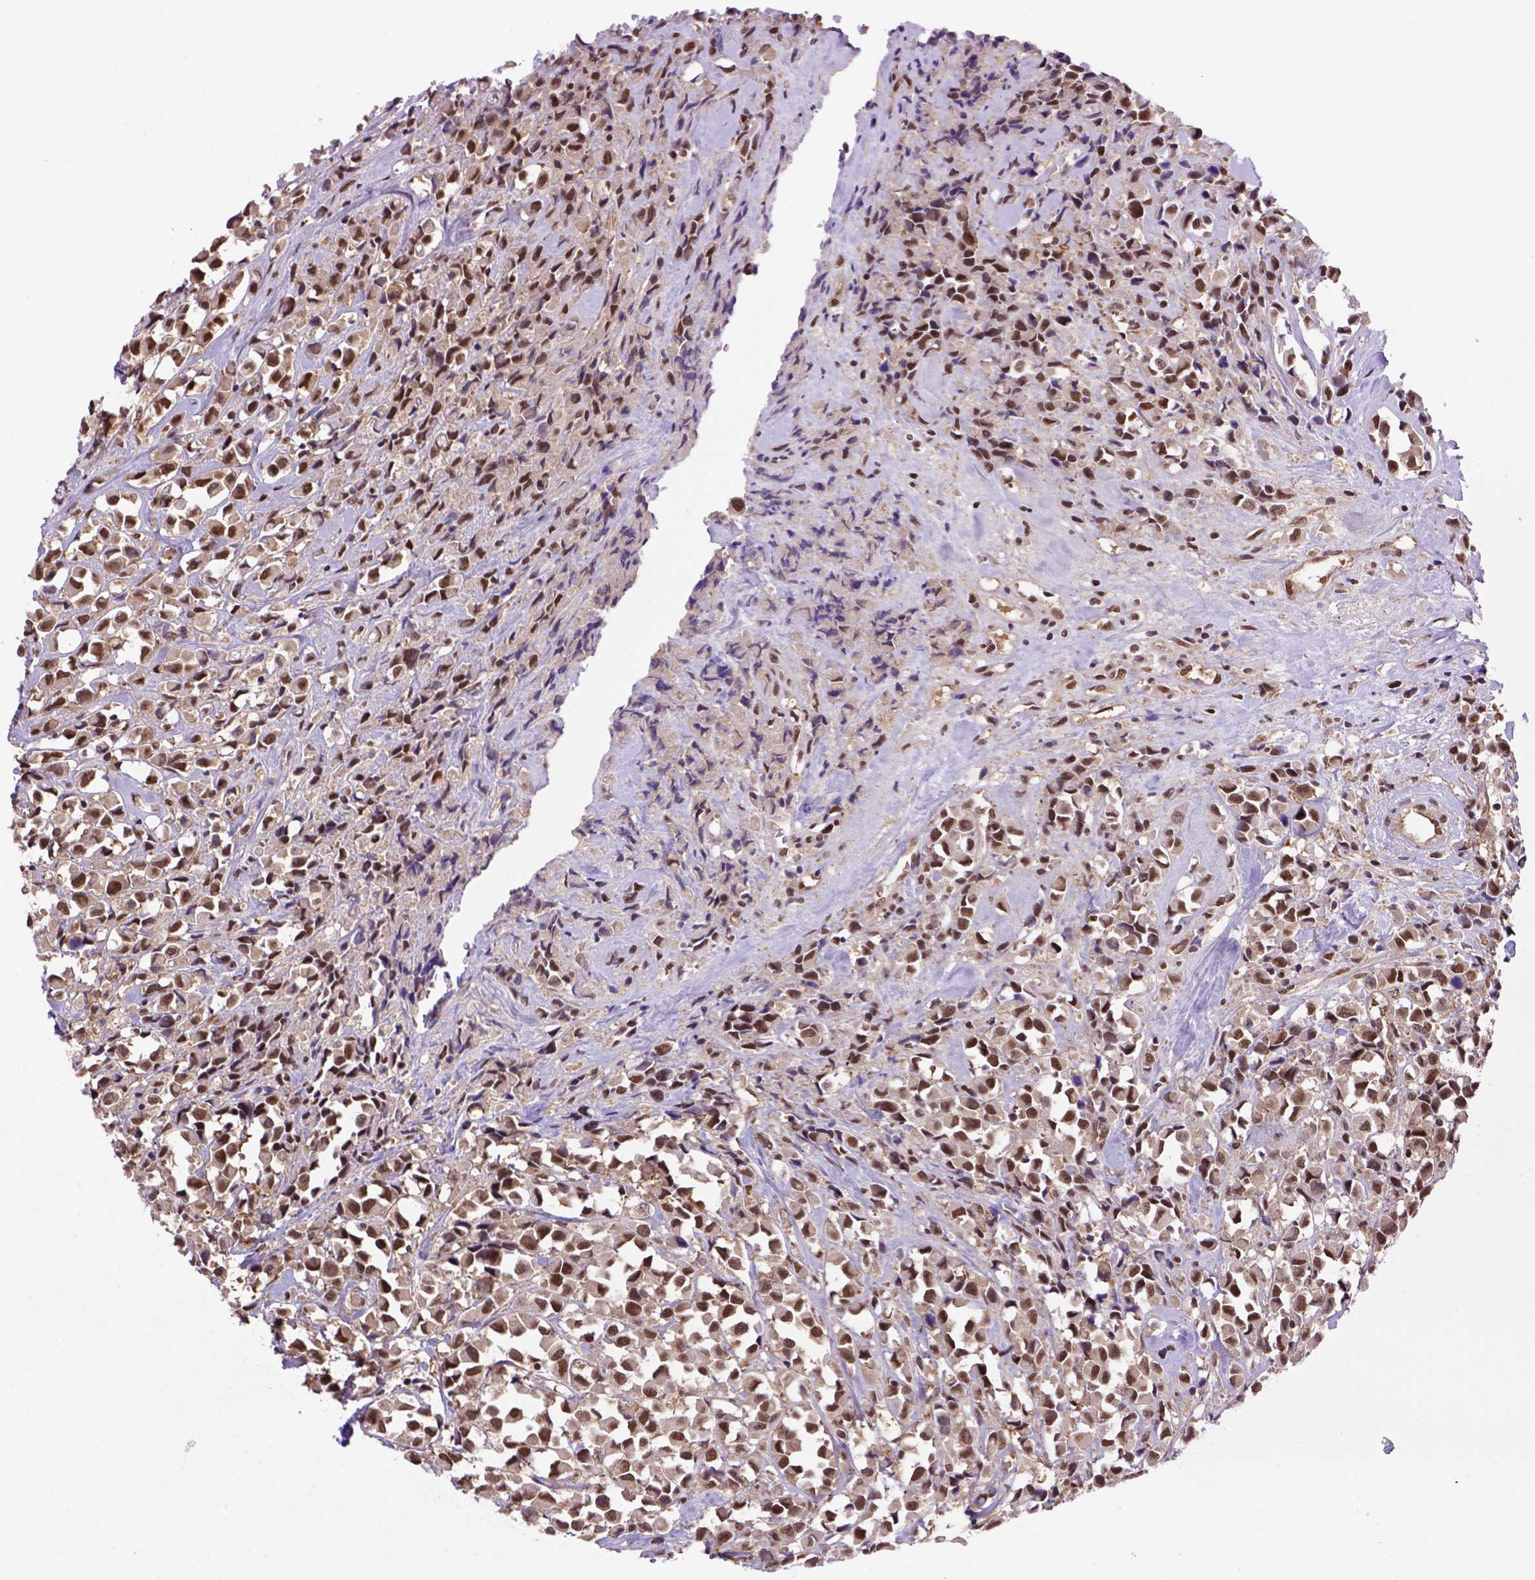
{"staining": {"intensity": "moderate", "quantity": ">75%", "location": "nuclear"}, "tissue": "breast cancer", "cell_type": "Tumor cells", "image_type": "cancer", "snomed": [{"axis": "morphology", "description": "Duct carcinoma"}, {"axis": "topography", "description": "Breast"}], "caption": "The immunohistochemical stain labels moderate nuclear positivity in tumor cells of breast intraductal carcinoma tissue.", "gene": "PSMC2", "patient": {"sex": "female", "age": 61}}